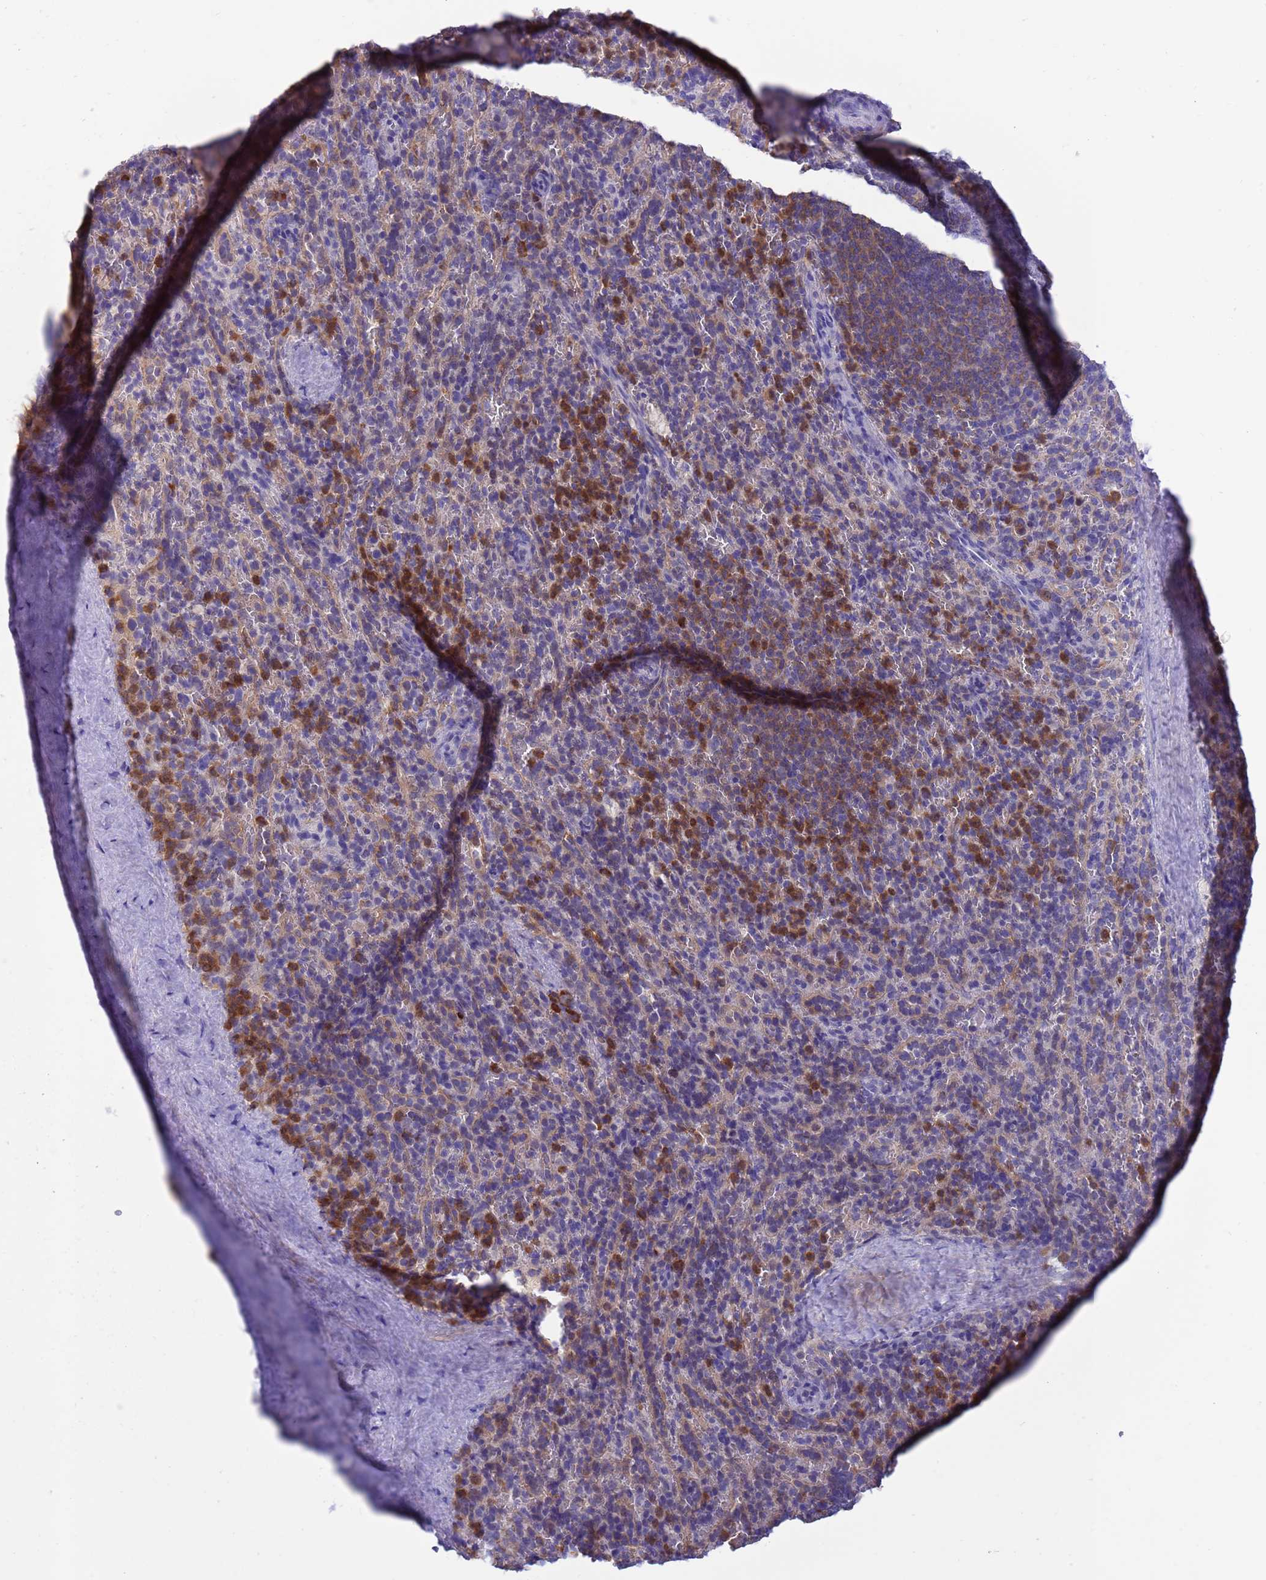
{"staining": {"intensity": "strong", "quantity": "<25%", "location": "cytoplasmic/membranous"}, "tissue": "spleen", "cell_type": "Cells in red pulp", "image_type": "normal", "snomed": [{"axis": "morphology", "description": "Normal tissue, NOS"}, {"axis": "topography", "description": "Spleen"}], "caption": "An IHC photomicrograph of unremarkable tissue is shown. Protein staining in brown labels strong cytoplasmic/membranous positivity in spleen within cells in red pulp.", "gene": "AMPD3", "patient": {"sex": "female", "age": 21}}